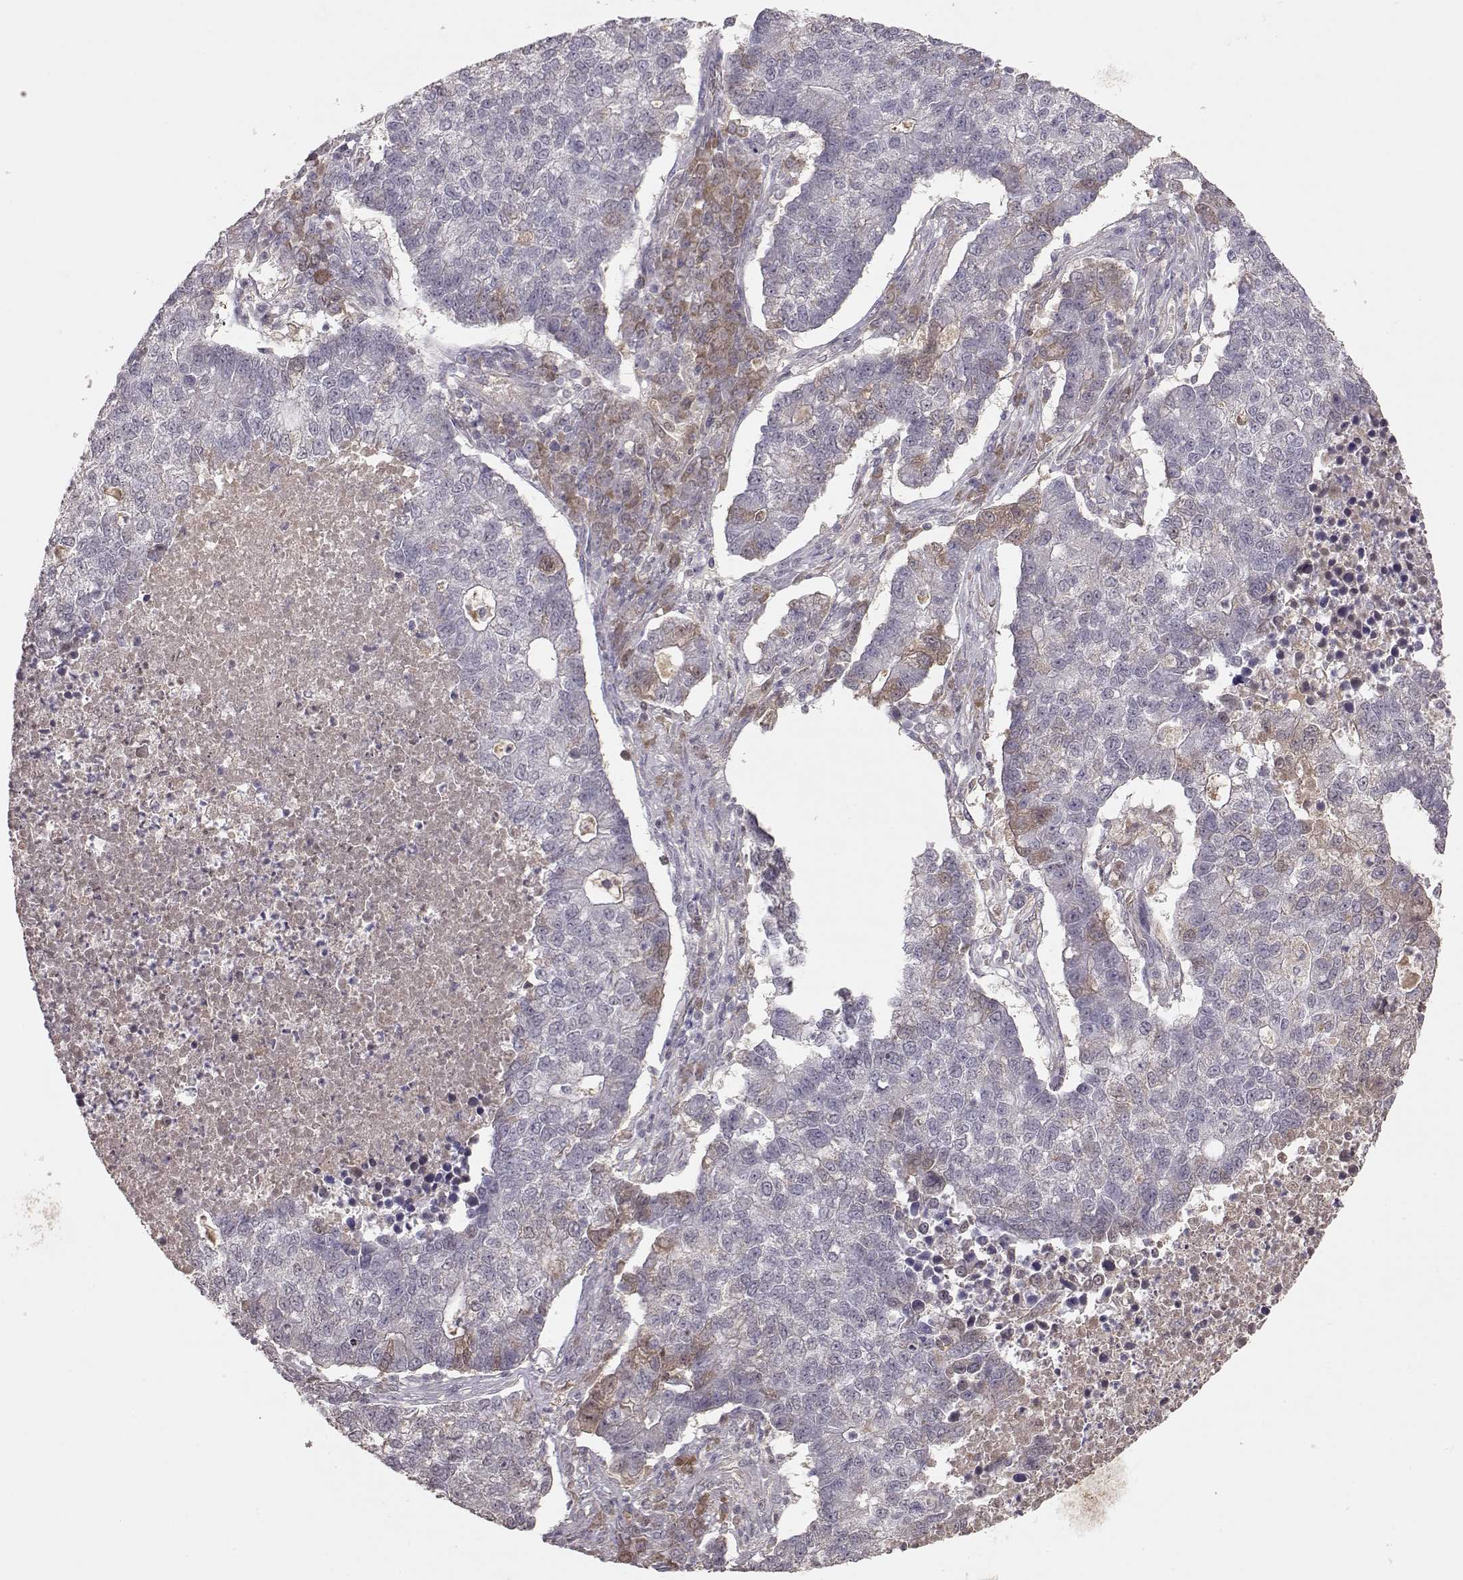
{"staining": {"intensity": "weak", "quantity": "<25%", "location": "cytoplasmic/membranous"}, "tissue": "lung cancer", "cell_type": "Tumor cells", "image_type": "cancer", "snomed": [{"axis": "morphology", "description": "Adenocarcinoma, NOS"}, {"axis": "topography", "description": "Lung"}], "caption": "The micrograph displays no significant expression in tumor cells of lung adenocarcinoma. (DAB immunohistochemistry with hematoxylin counter stain).", "gene": "PMCH", "patient": {"sex": "male", "age": 57}}